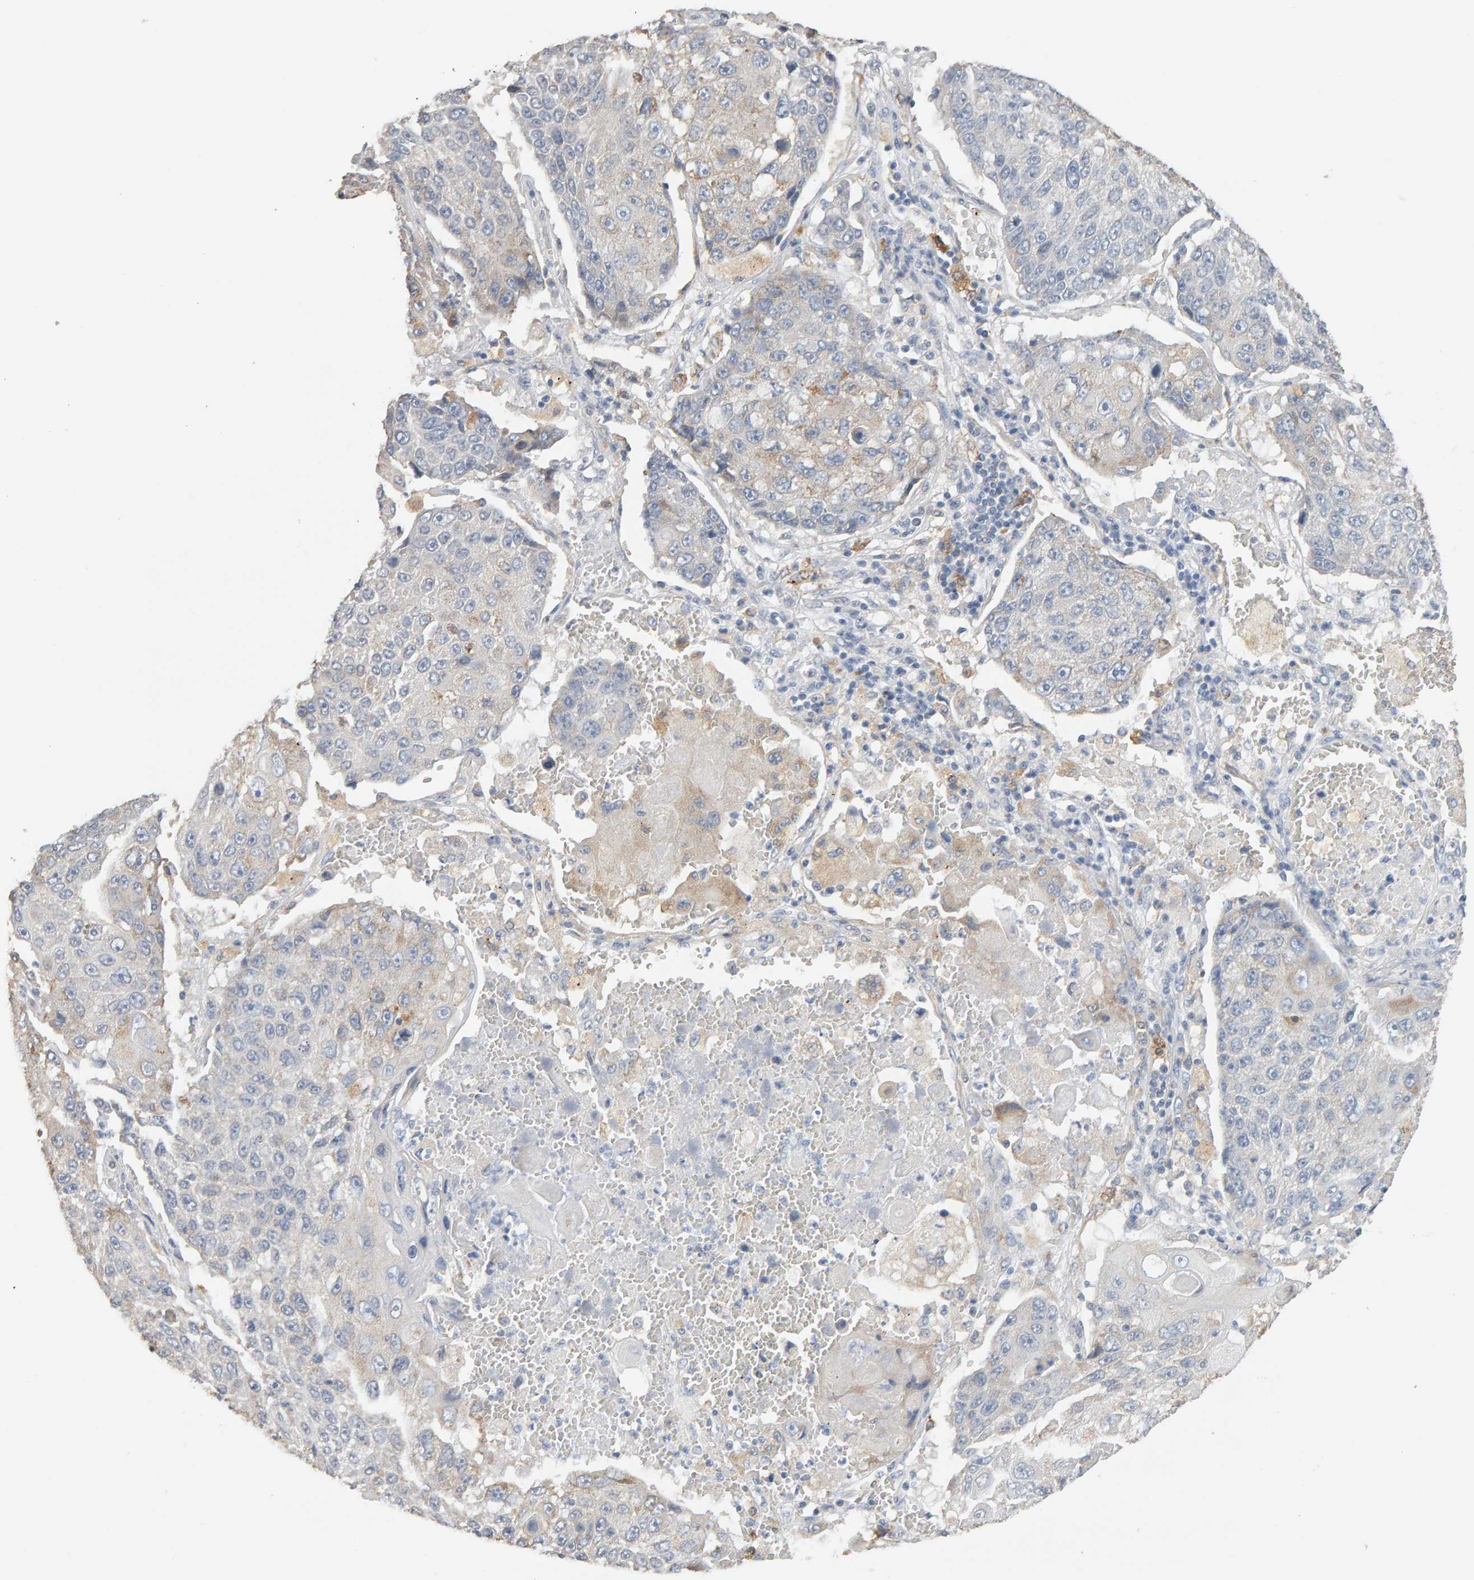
{"staining": {"intensity": "negative", "quantity": "none", "location": "none"}, "tissue": "lung cancer", "cell_type": "Tumor cells", "image_type": "cancer", "snomed": [{"axis": "morphology", "description": "Squamous cell carcinoma, NOS"}, {"axis": "topography", "description": "Lung"}], "caption": "Micrograph shows no protein positivity in tumor cells of lung squamous cell carcinoma tissue.", "gene": "SGPL1", "patient": {"sex": "male", "age": 61}}